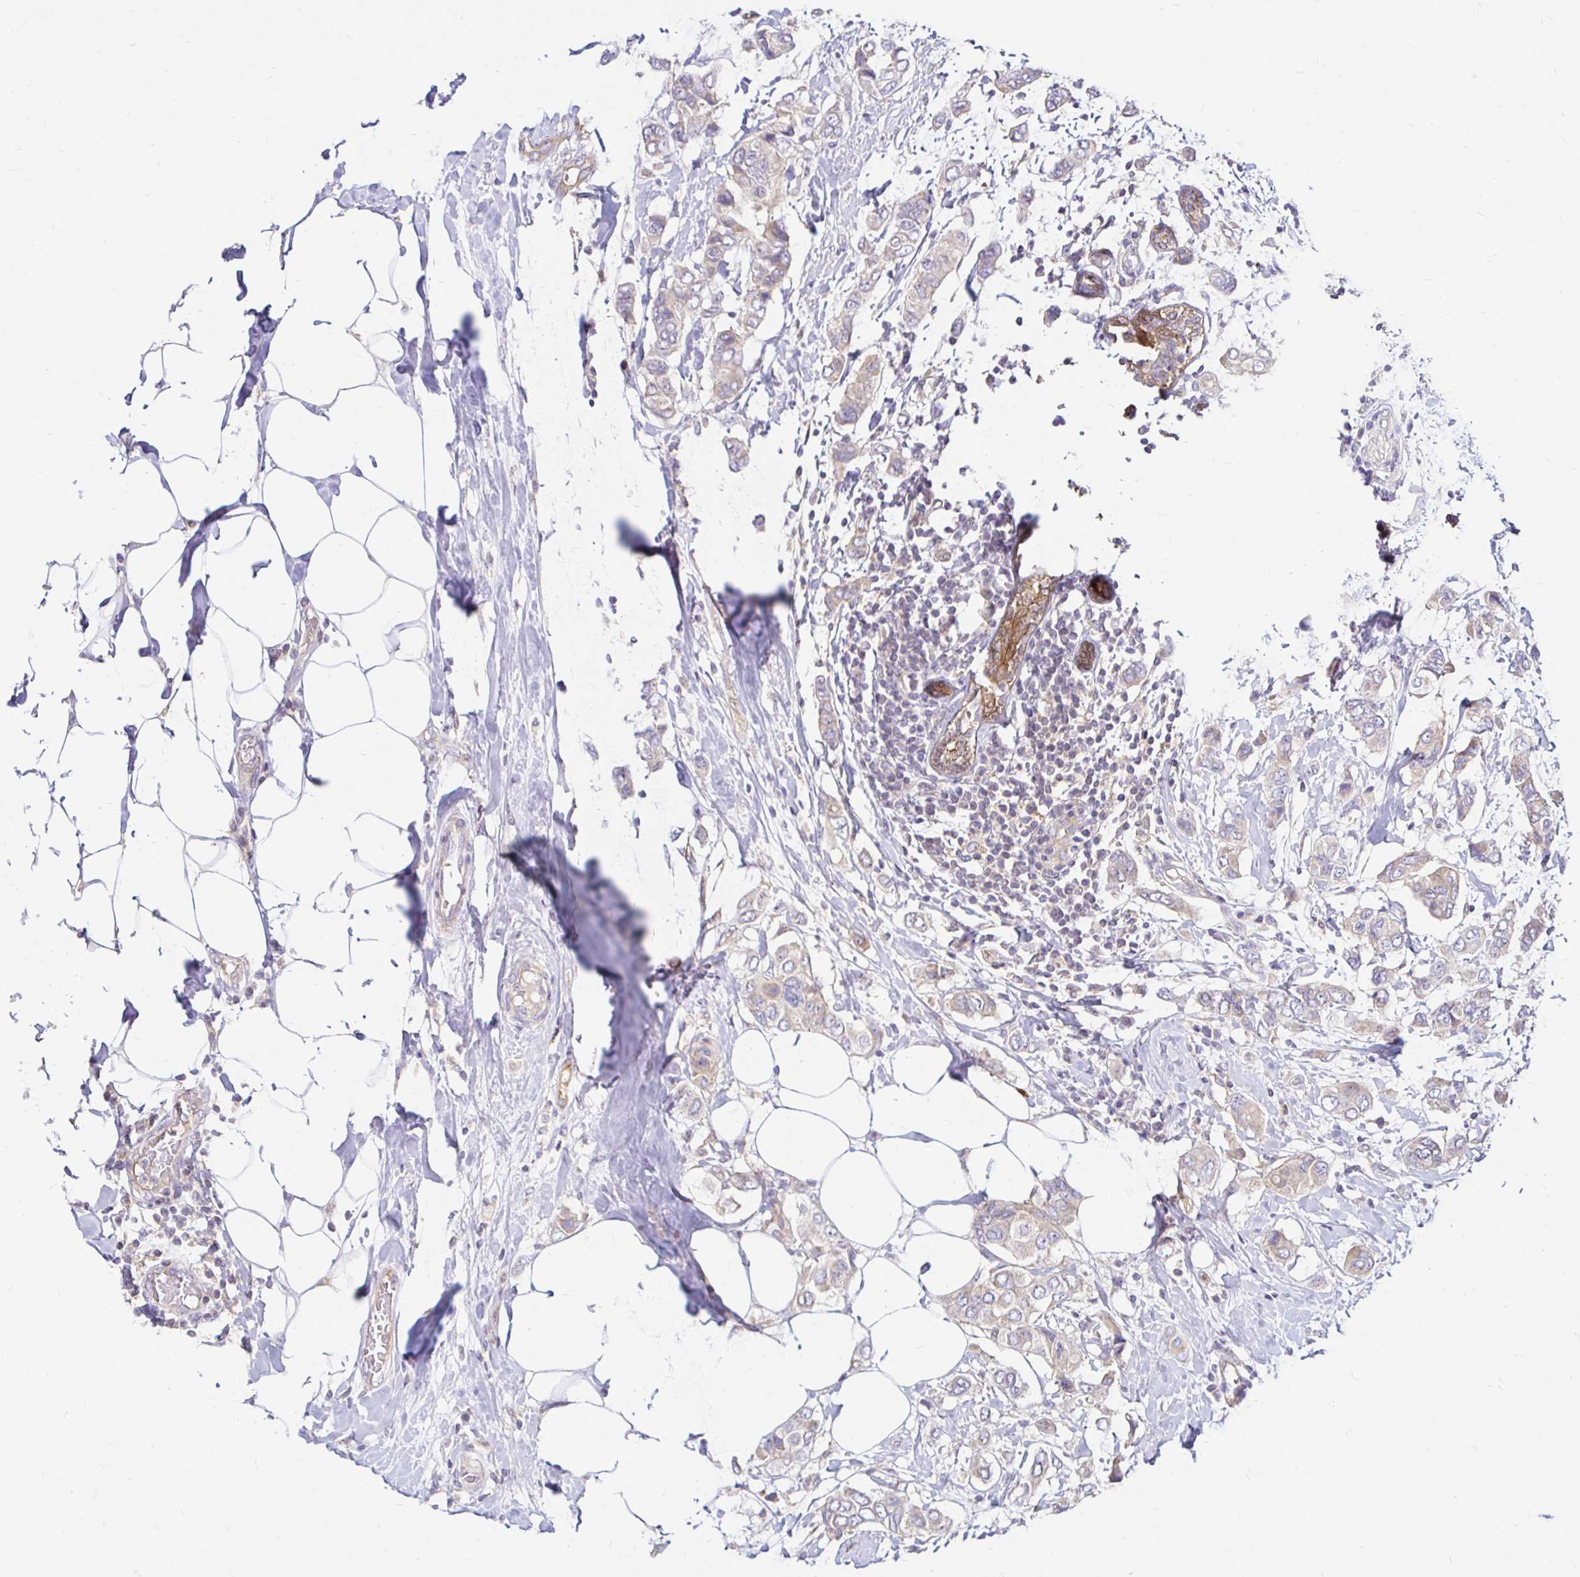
{"staining": {"intensity": "negative", "quantity": "none", "location": "none"}, "tissue": "breast cancer", "cell_type": "Tumor cells", "image_type": "cancer", "snomed": [{"axis": "morphology", "description": "Lobular carcinoma"}, {"axis": "topography", "description": "Breast"}], "caption": "There is no significant staining in tumor cells of breast cancer.", "gene": "ITGA2", "patient": {"sex": "female", "age": 51}}